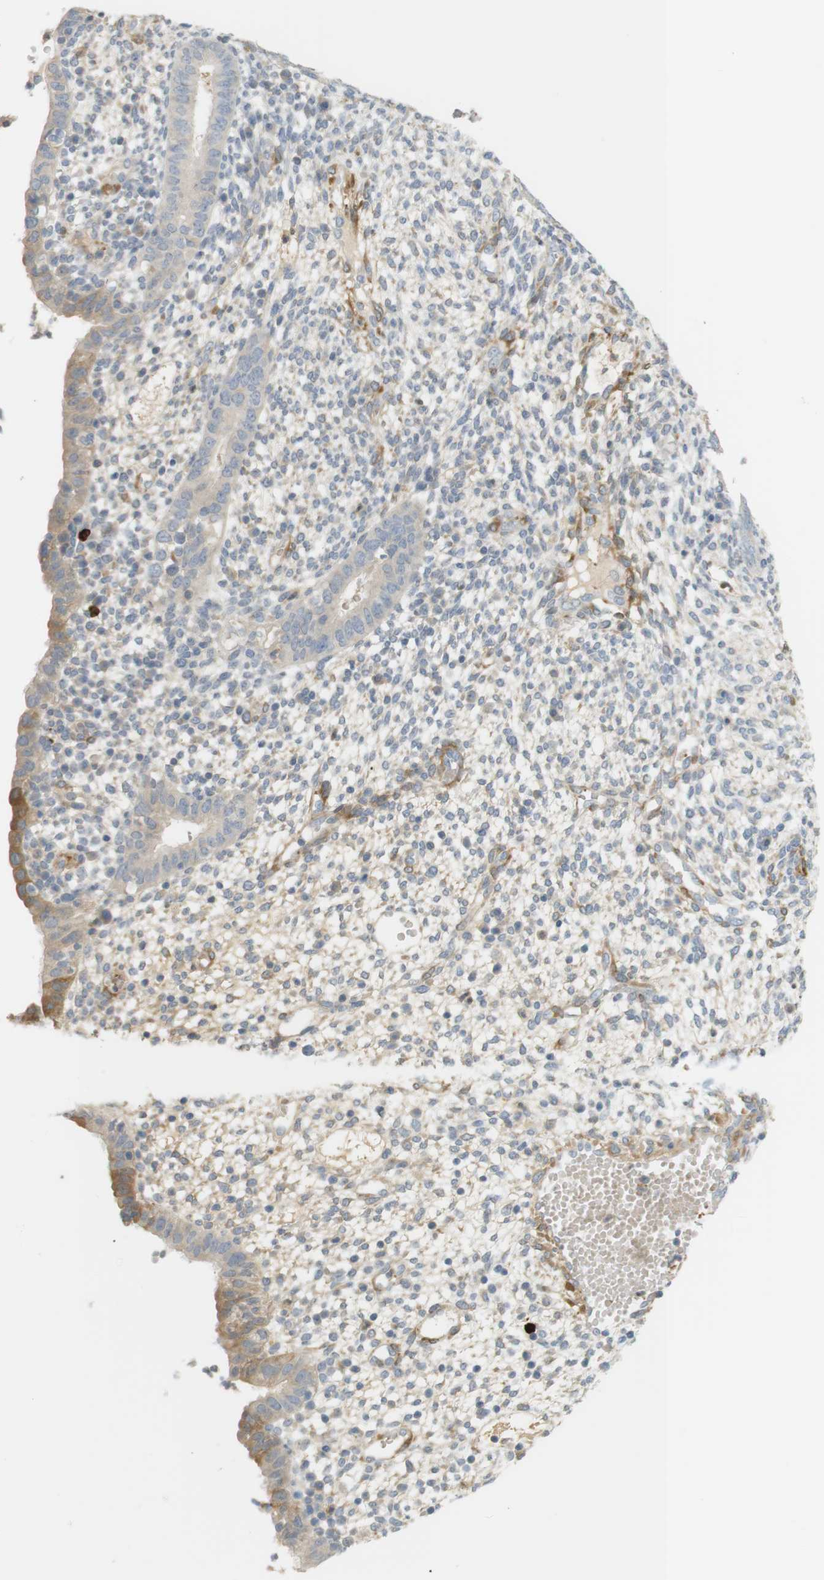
{"staining": {"intensity": "negative", "quantity": "none", "location": "none"}, "tissue": "endometrium", "cell_type": "Cells in endometrial stroma", "image_type": "normal", "snomed": [{"axis": "morphology", "description": "Normal tissue, NOS"}, {"axis": "topography", "description": "Endometrium"}], "caption": "An image of endometrium stained for a protein reveals no brown staining in cells in endometrial stroma.", "gene": "PDE3A", "patient": {"sex": "female", "age": 35}}